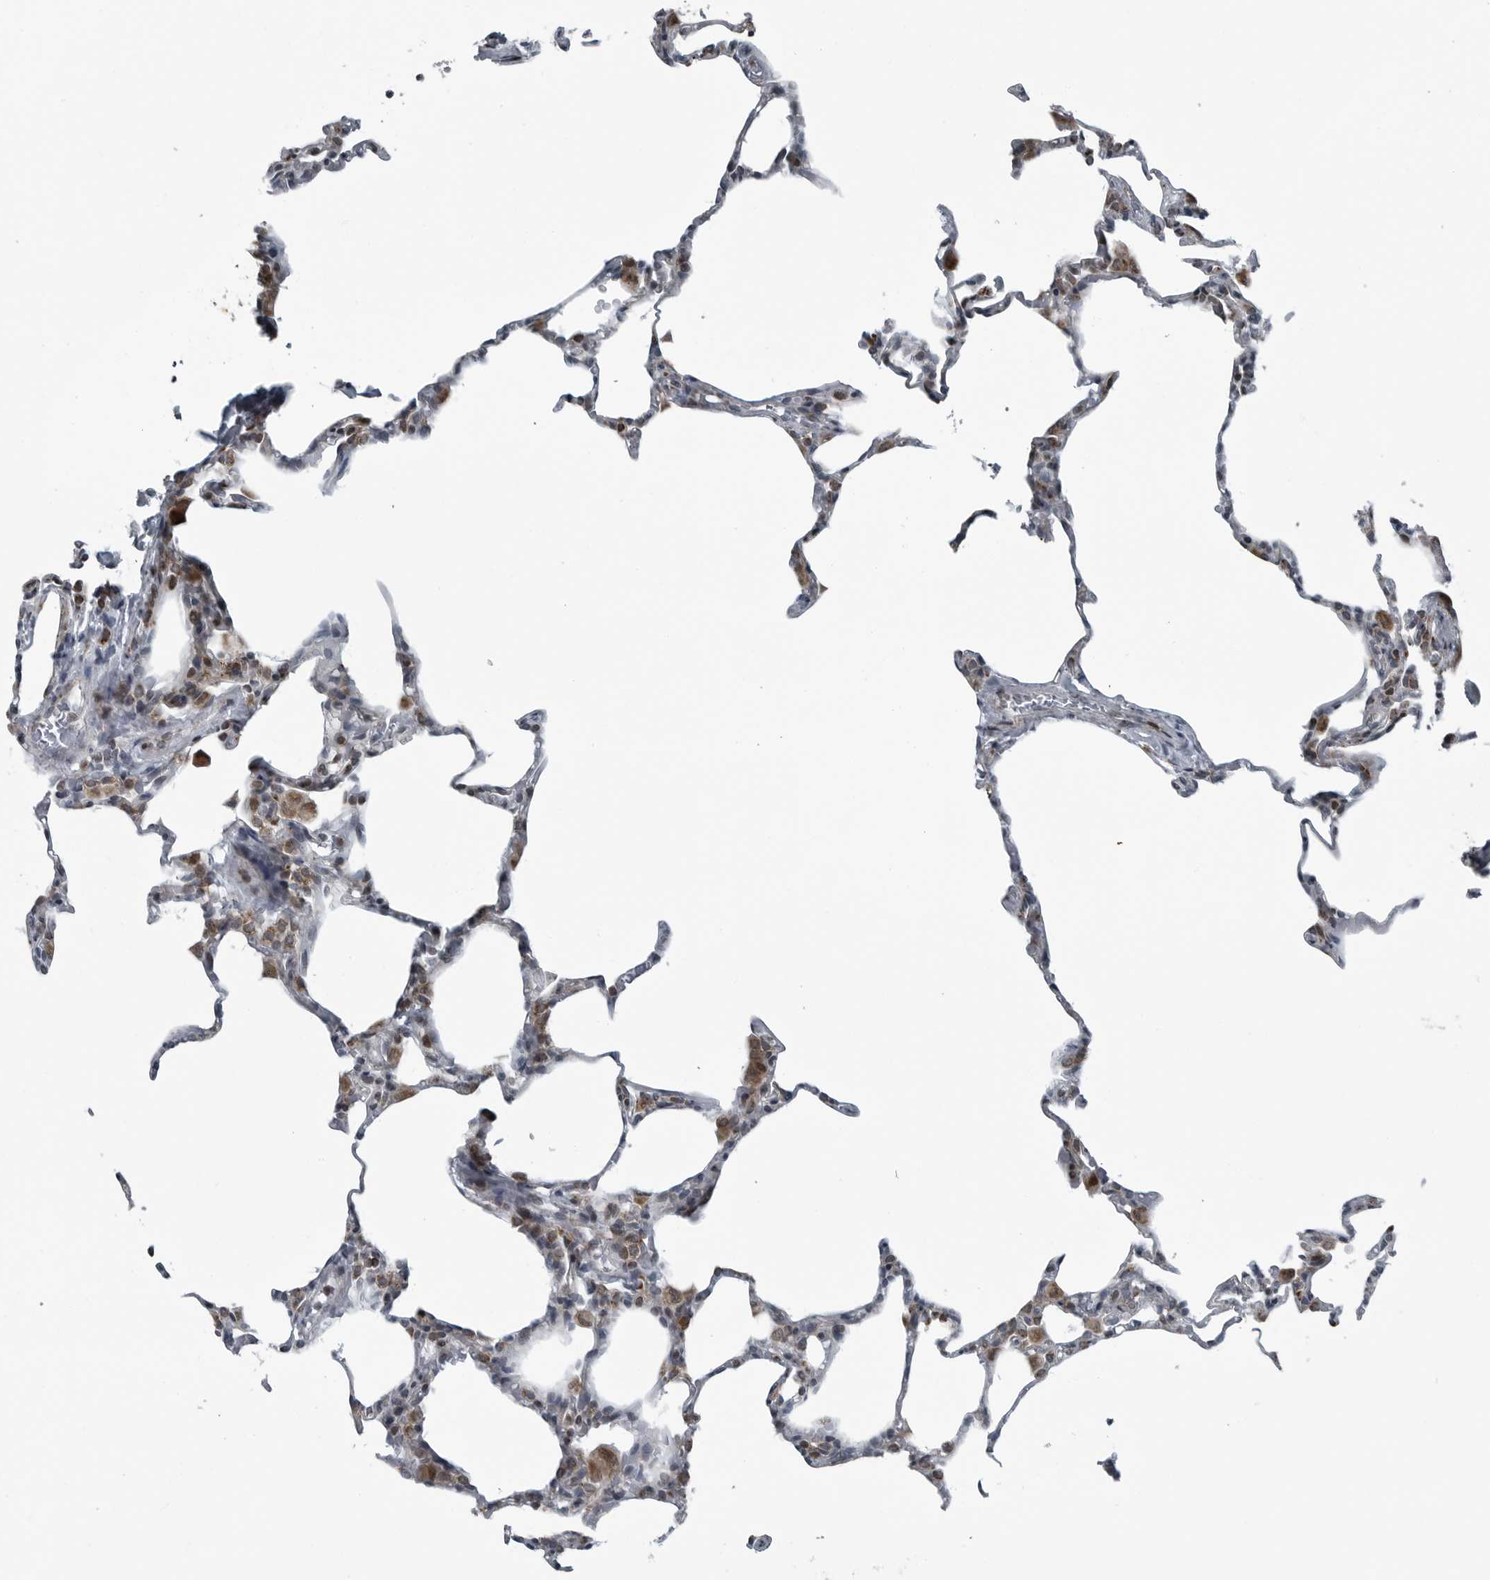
{"staining": {"intensity": "moderate", "quantity": "<25%", "location": "cytoplasmic/membranous"}, "tissue": "lung", "cell_type": "Alveolar cells", "image_type": "normal", "snomed": [{"axis": "morphology", "description": "Normal tissue, NOS"}, {"axis": "topography", "description": "Lung"}], "caption": "Alveolar cells reveal low levels of moderate cytoplasmic/membranous staining in about <25% of cells in normal lung.", "gene": "GAK", "patient": {"sex": "male", "age": 20}}